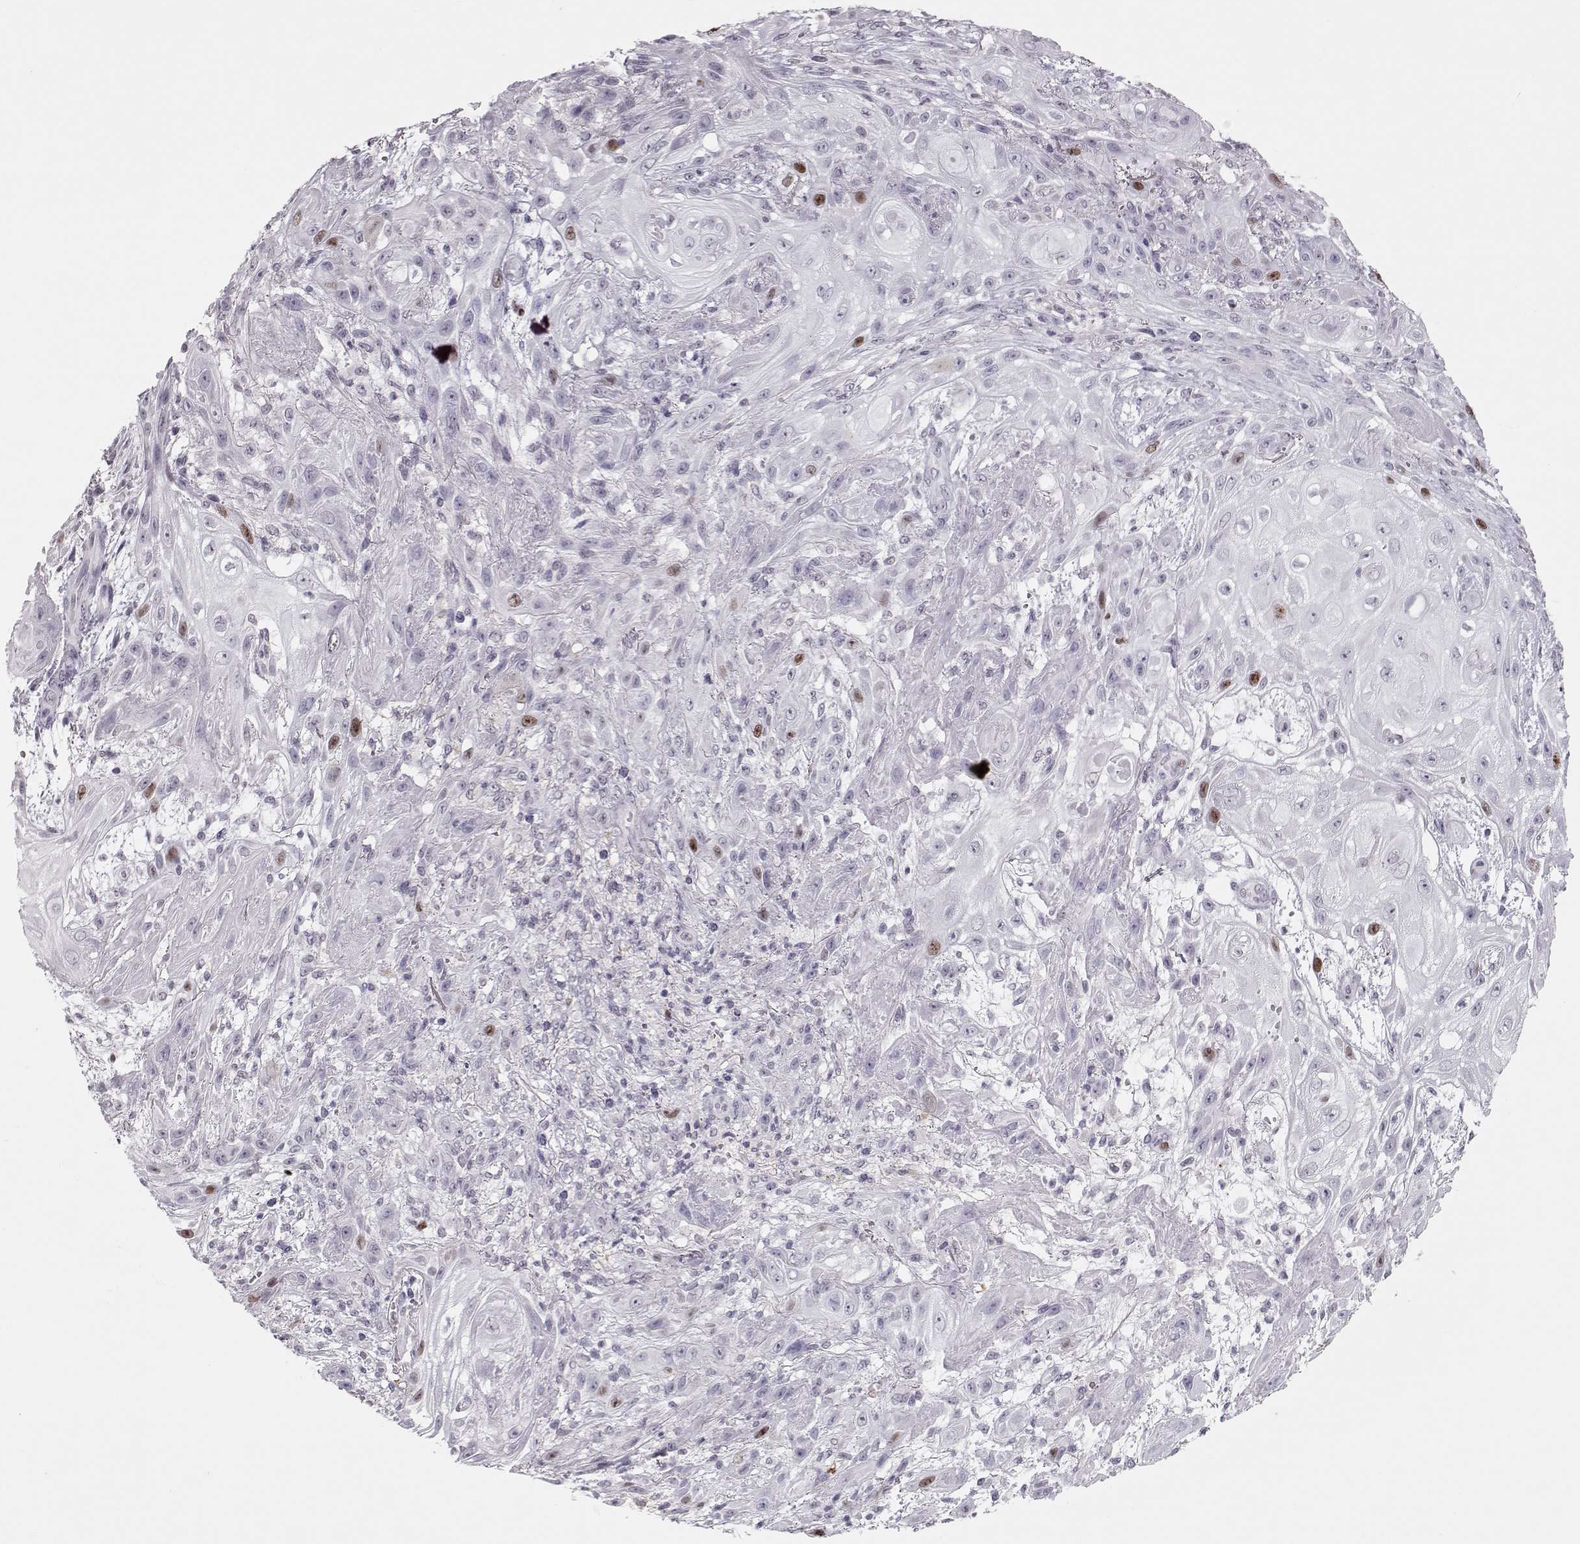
{"staining": {"intensity": "moderate", "quantity": "<25%", "location": "nuclear"}, "tissue": "skin cancer", "cell_type": "Tumor cells", "image_type": "cancer", "snomed": [{"axis": "morphology", "description": "Squamous cell carcinoma, NOS"}, {"axis": "topography", "description": "Skin"}], "caption": "This image shows squamous cell carcinoma (skin) stained with immunohistochemistry (IHC) to label a protein in brown. The nuclear of tumor cells show moderate positivity for the protein. Nuclei are counter-stained blue.", "gene": "SGO1", "patient": {"sex": "male", "age": 62}}